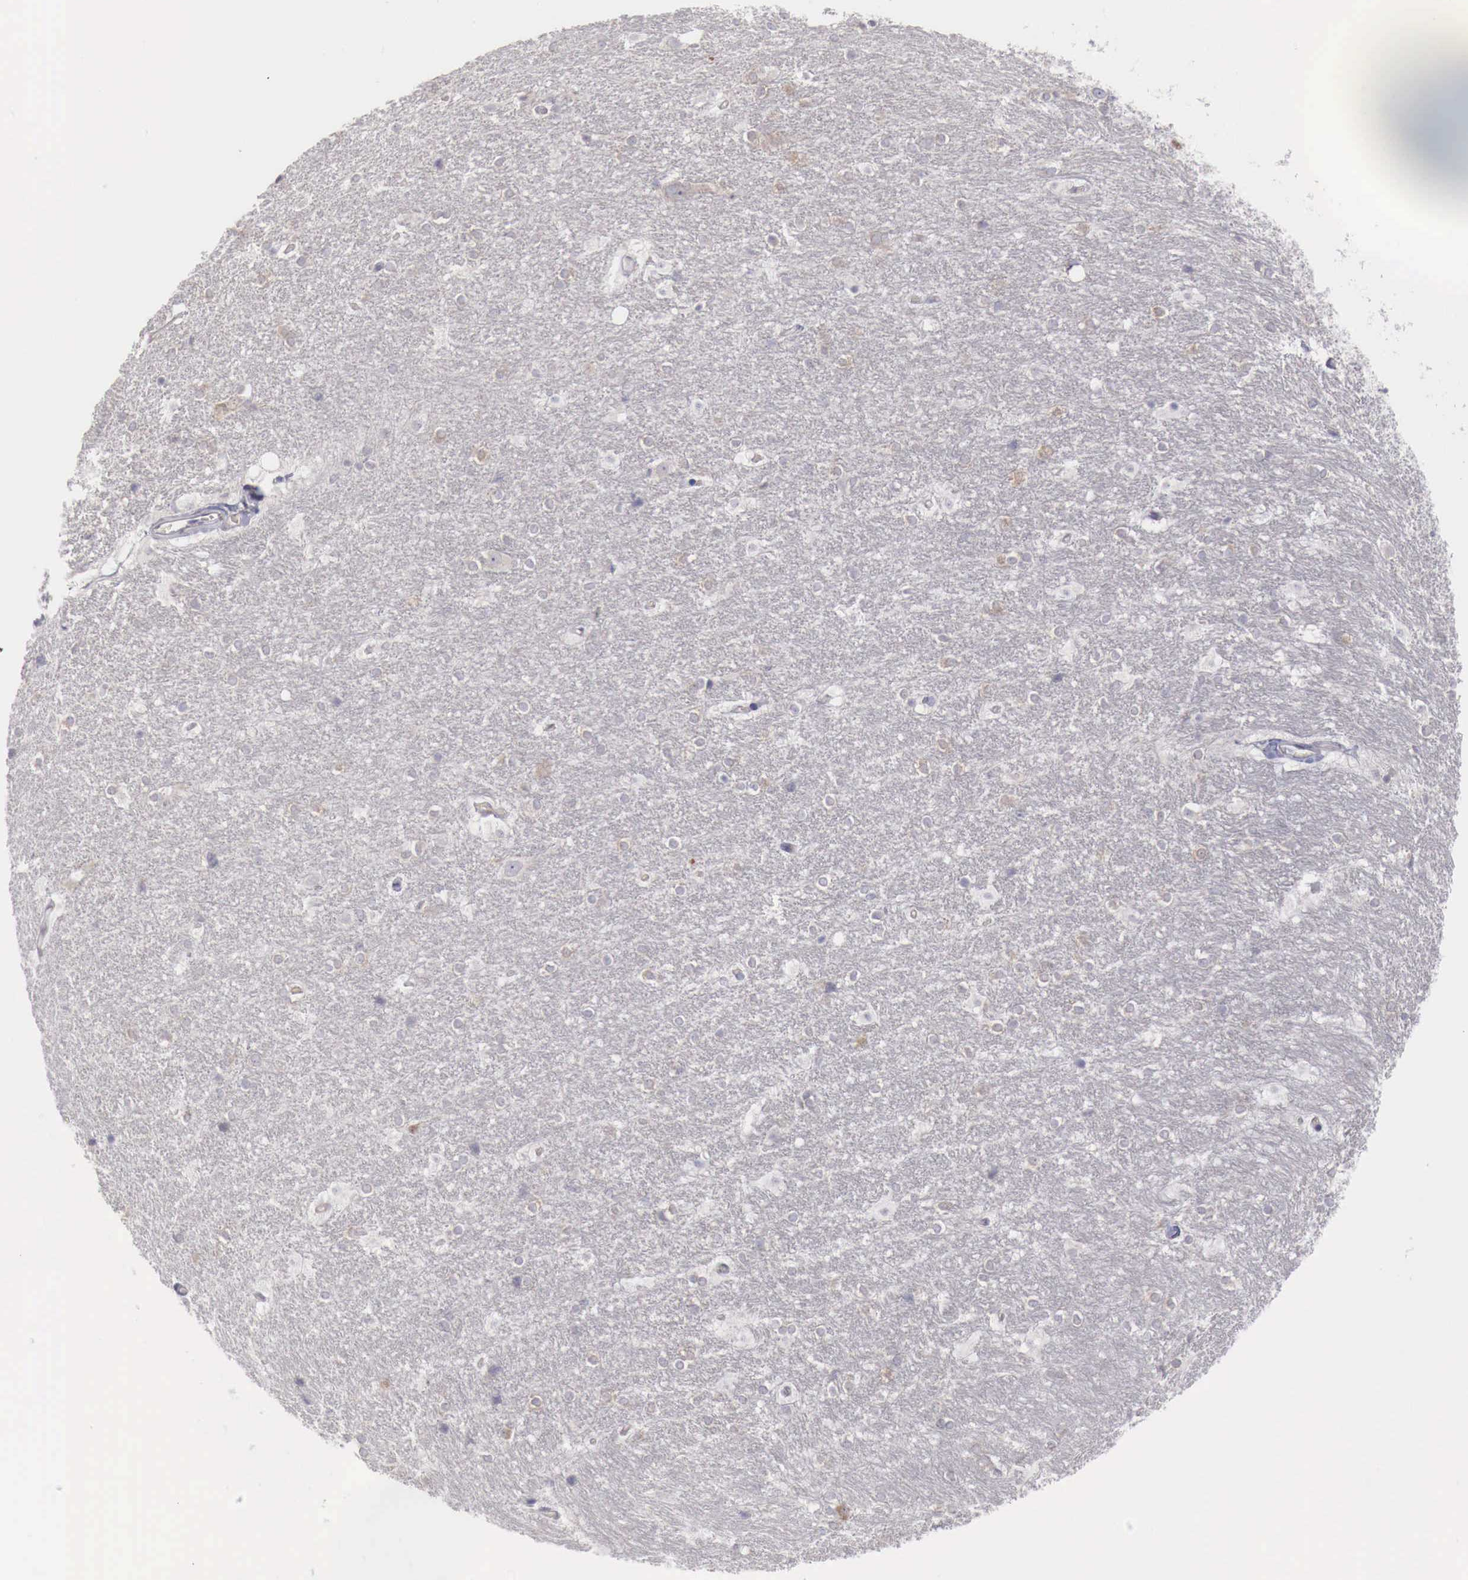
{"staining": {"intensity": "negative", "quantity": "none", "location": "none"}, "tissue": "hippocampus", "cell_type": "Glial cells", "image_type": "normal", "snomed": [{"axis": "morphology", "description": "Normal tissue, NOS"}, {"axis": "topography", "description": "Hippocampus"}], "caption": "Immunohistochemistry (IHC) of benign hippocampus demonstrates no expression in glial cells.", "gene": "NSDHL", "patient": {"sex": "female", "age": 19}}